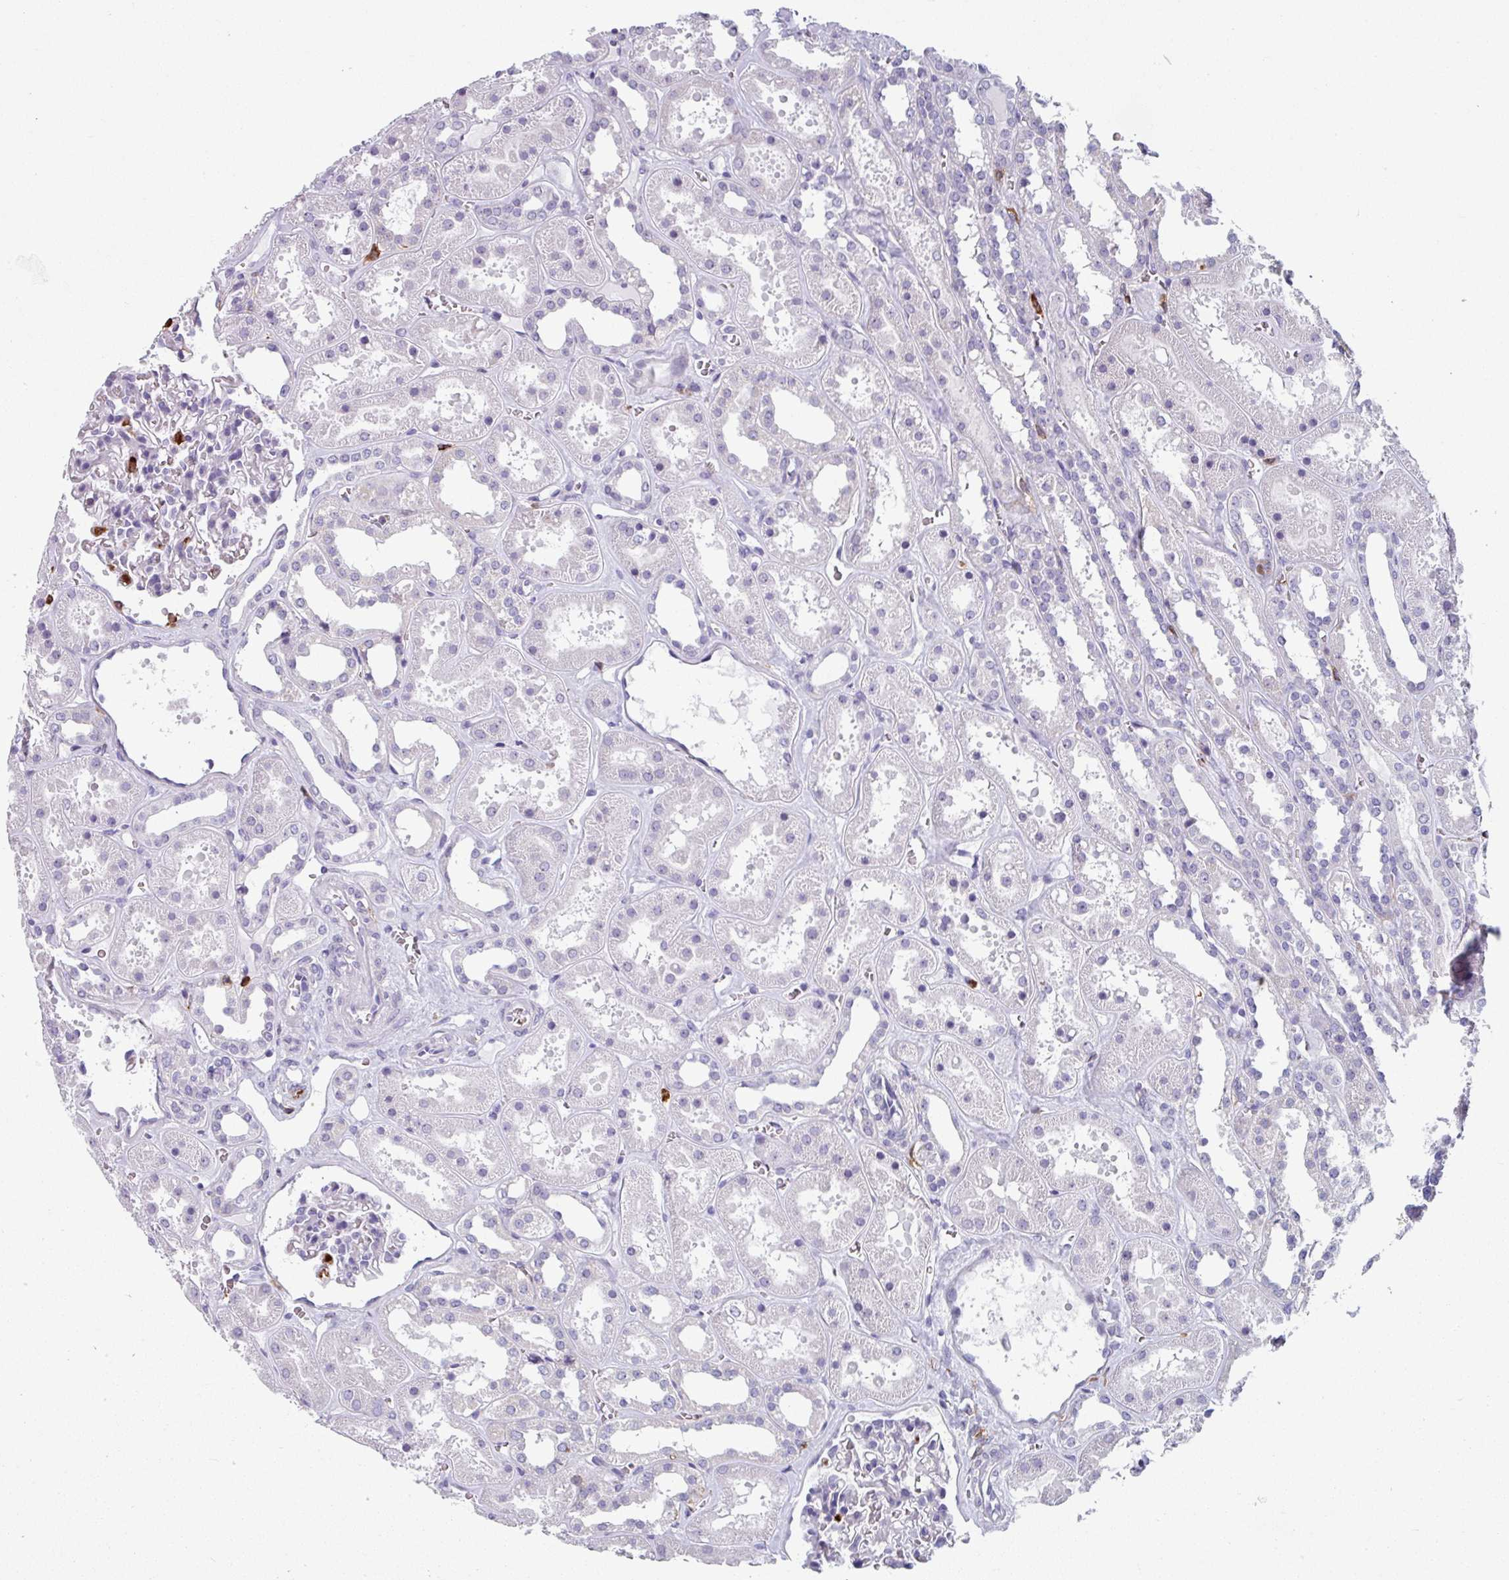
{"staining": {"intensity": "negative", "quantity": "none", "location": "none"}, "tissue": "kidney", "cell_type": "Cells in glomeruli", "image_type": "normal", "snomed": [{"axis": "morphology", "description": "Normal tissue, NOS"}, {"axis": "topography", "description": "Kidney"}], "caption": "Immunohistochemistry (IHC) photomicrograph of normal kidney: kidney stained with DAB (3,3'-diaminobenzidine) displays no significant protein staining in cells in glomeruli. The staining is performed using DAB brown chromogen with nuclei counter-stained in using hematoxylin.", "gene": "EXOSC5", "patient": {"sex": "female", "age": 41}}